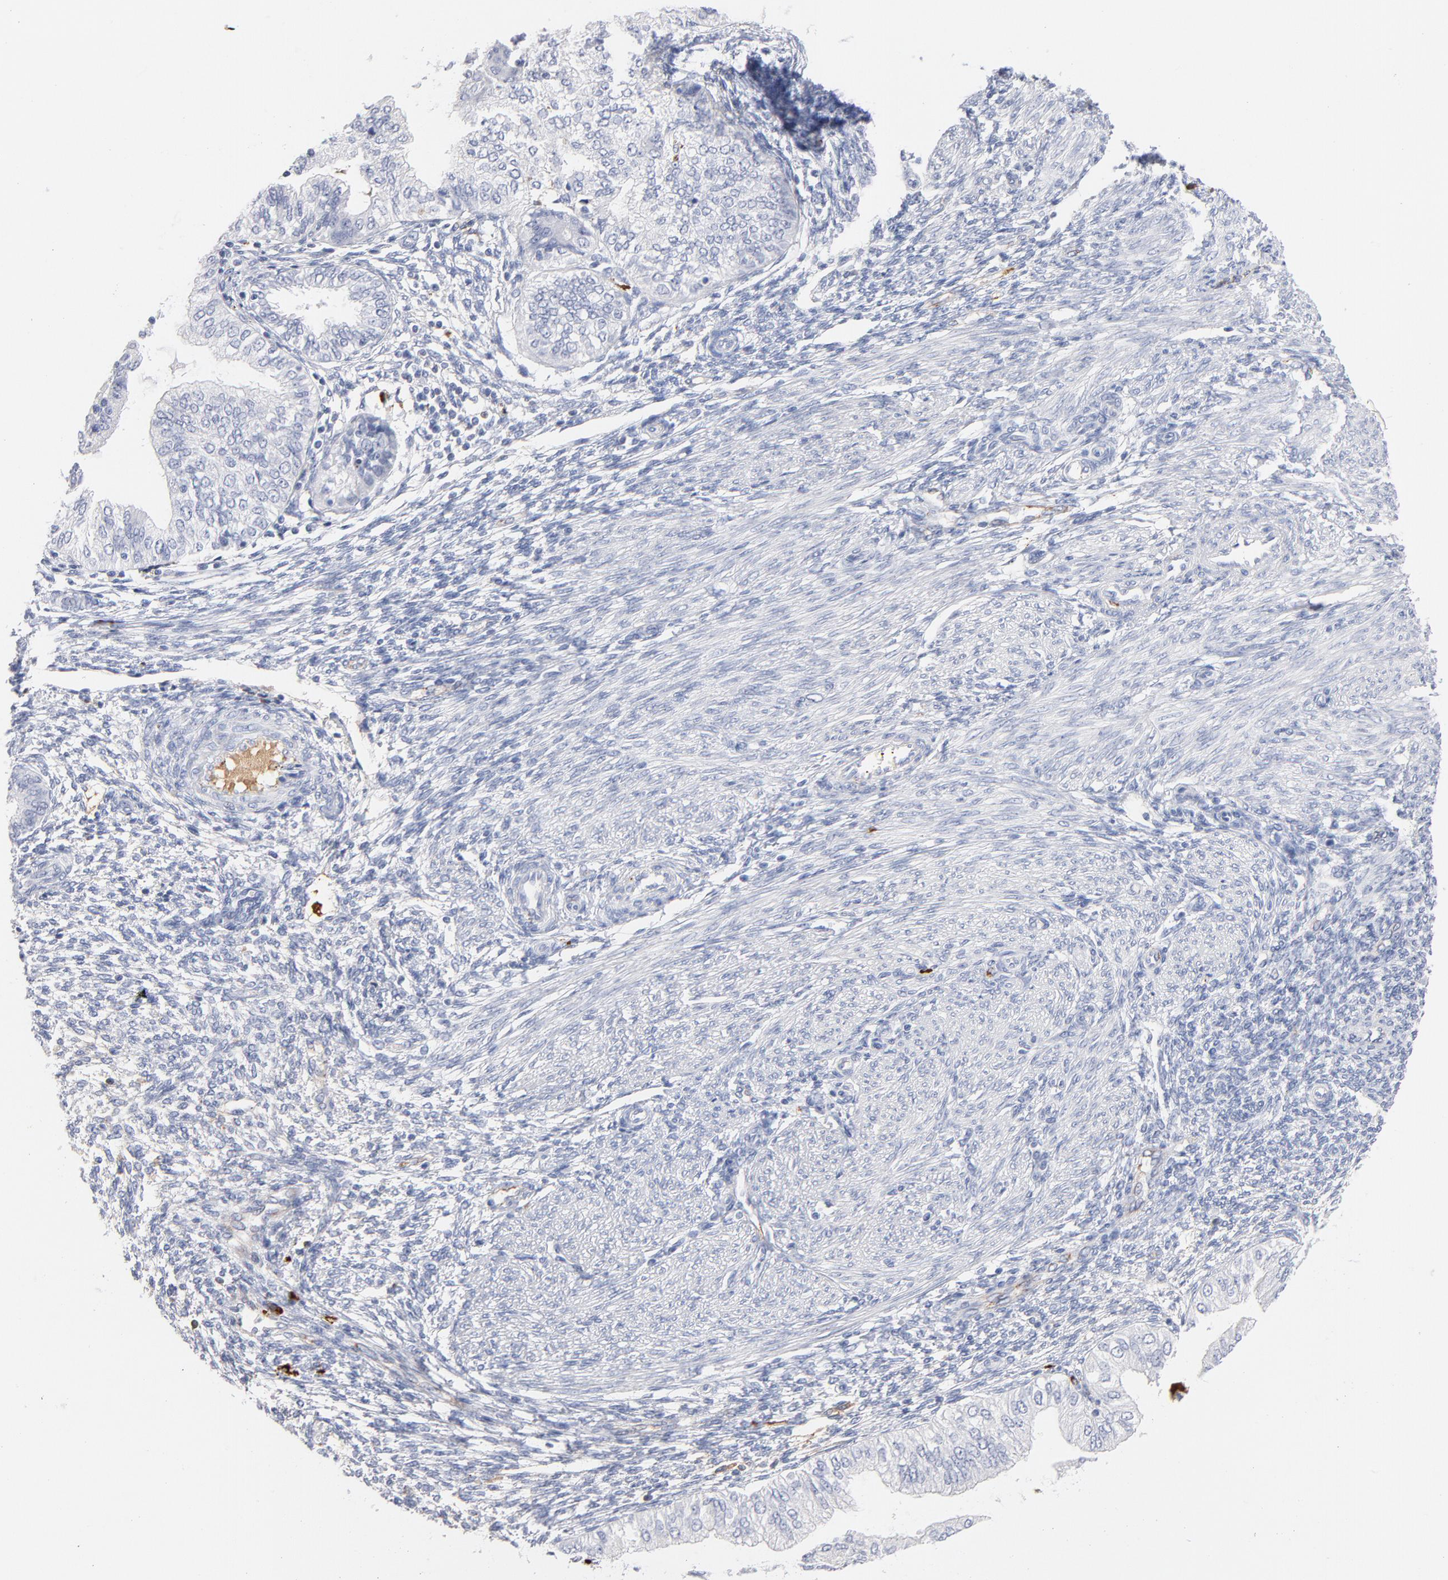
{"staining": {"intensity": "moderate", "quantity": "<25%", "location": "cytoplasmic/membranous"}, "tissue": "endometrial cancer", "cell_type": "Tumor cells", "image_type": "cancer", "snomed": [{"axis": "morphology", "description": "Adenocarcinoma, NOS"}, {"axis": "topography", "description": "Endometrium"}], "caption": "Immunohistochemical staining of human endometrial adenocarcinoma shows low levels of moderate cytoplasmic/membranous protein positivity in about <25% of tumor cells.", "gene": "PLAT", "patient": {"sex": "female", "age": 51}}